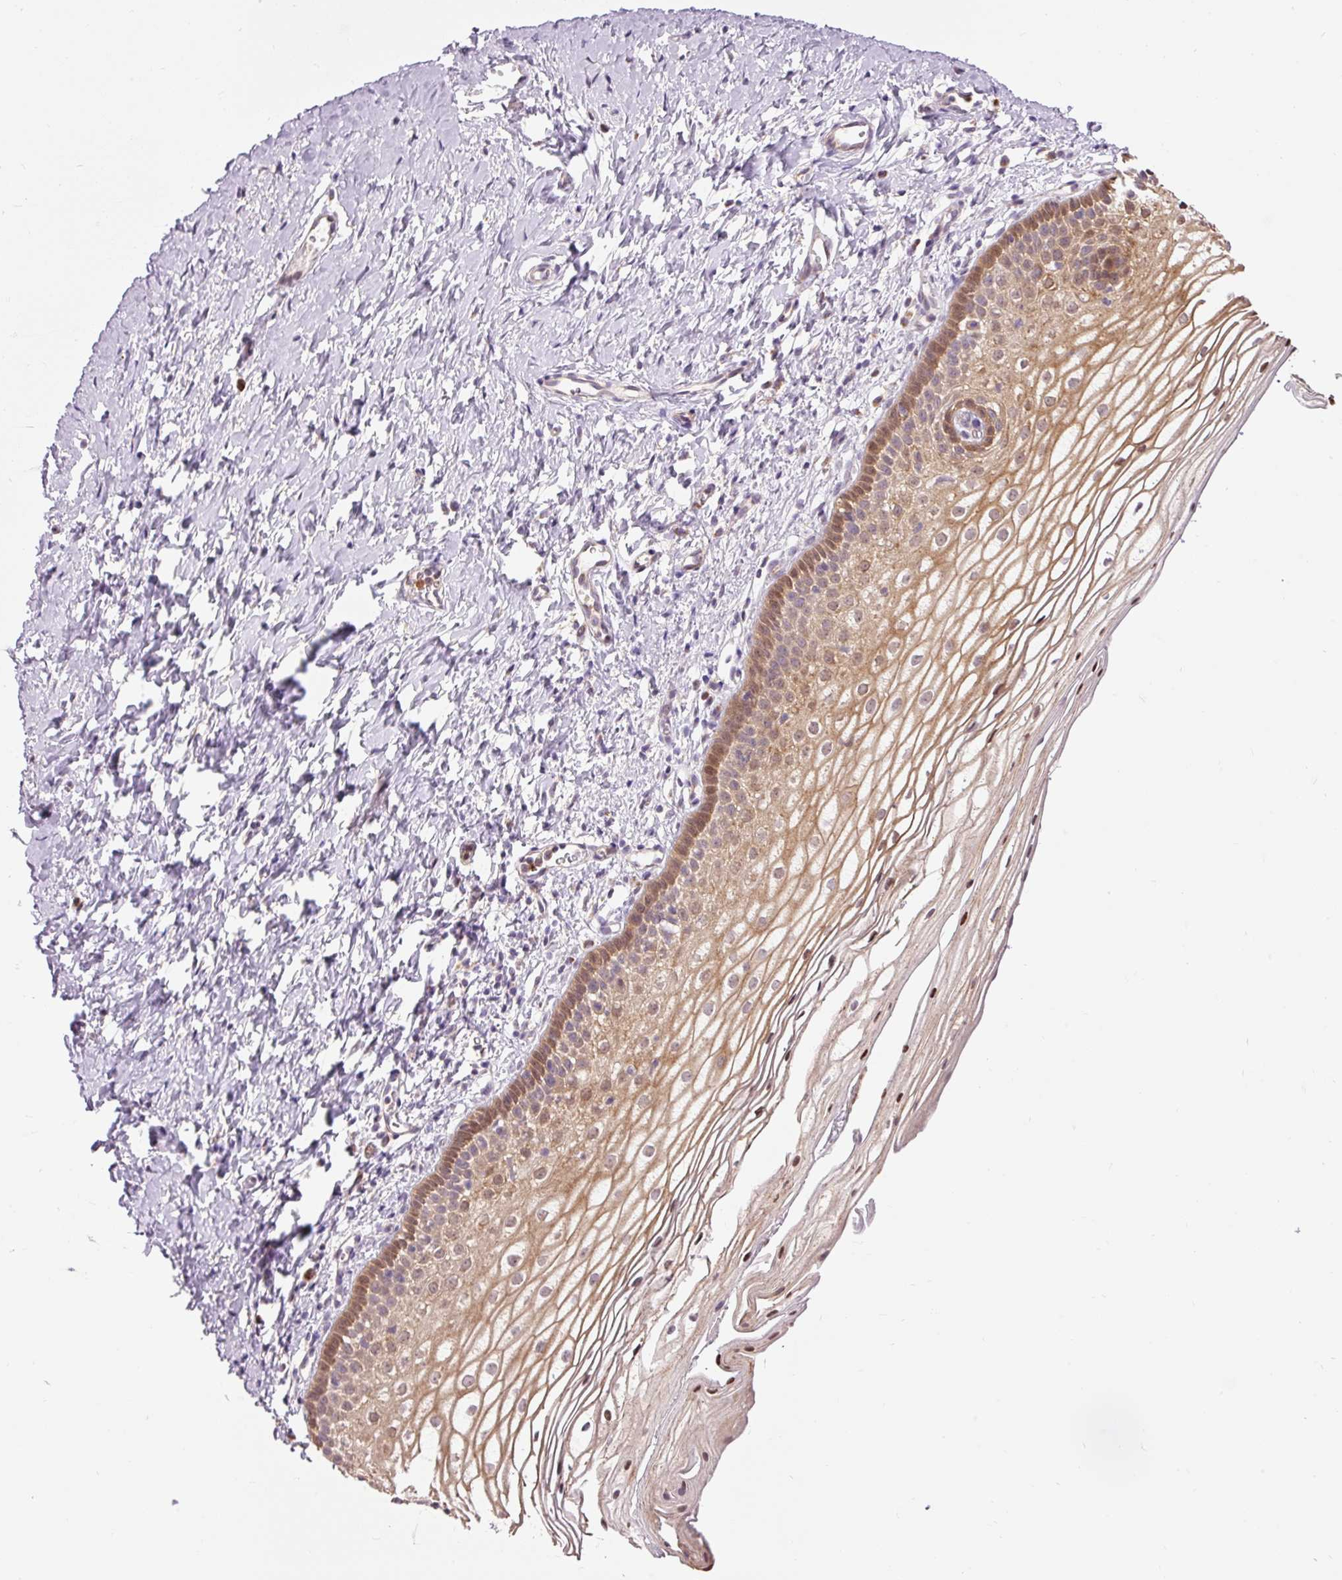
{"staining": {"intensity": "moderate", "quantity": ">75%", "location": "cytoplasmic/membranous"}, "tissue": "vagina", "cell_type": "Squamous epithelial cells", "image_type": "normal", "snomed": [{"axis": "morphology", "description": "Normal tissue, NOS"}, {"axis": "topography", "description": "Vagina"}], "caption": "Brown immunohistochemical staining in unremarkable human vagina exhibits moderate cytoplasmic/membranous staining in about >75% of squamous epithelial cells. The staining was performed using DAB to visualize the protein expression in brown, while the nuclei were stained in blue with hematoxylin (Magnification: 20x).", "gene": "PRDX5", "patient": {"sex": "female", "age": 56}}